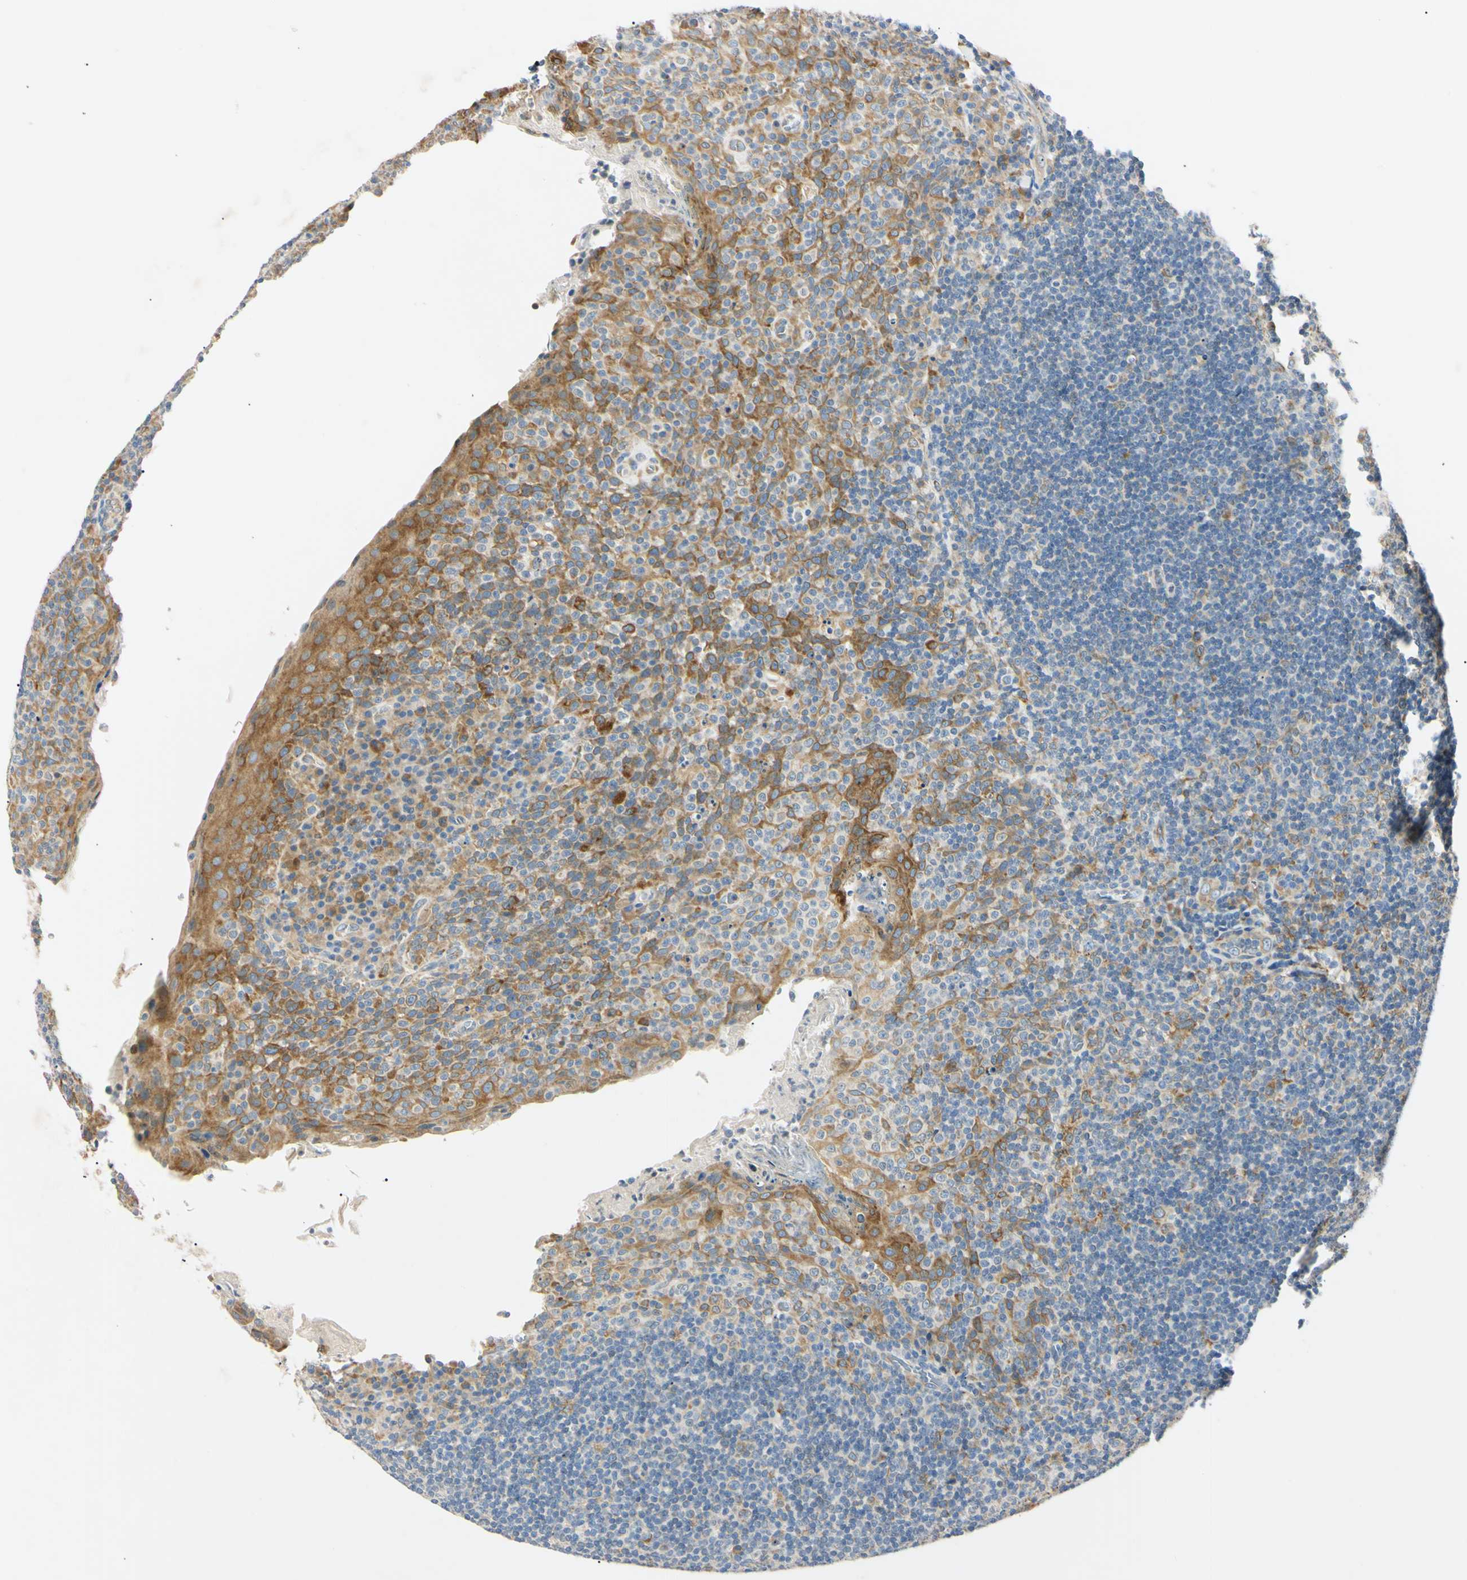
{"staining": {"intensity": "weak", "quantity": "25%-75%", "location": "cytoplasmic/membranous"}, "tissue": "tonsil", "cell_type": "Germinal center cells", "image_type": "normal", "snomed": [{"axis": "morphology", "description": "Normal tissue, NOS"}, {"axis": "topography", "description": "Tonsil"}], "caption": "Weak cytoplasmic/membranous positivity for a protein is seen in about 25%-75% of germinal center cells of normal tonsil using IHC.", "gene": "DNAJB12", "patient": {"sex": "male", "age": 17}}